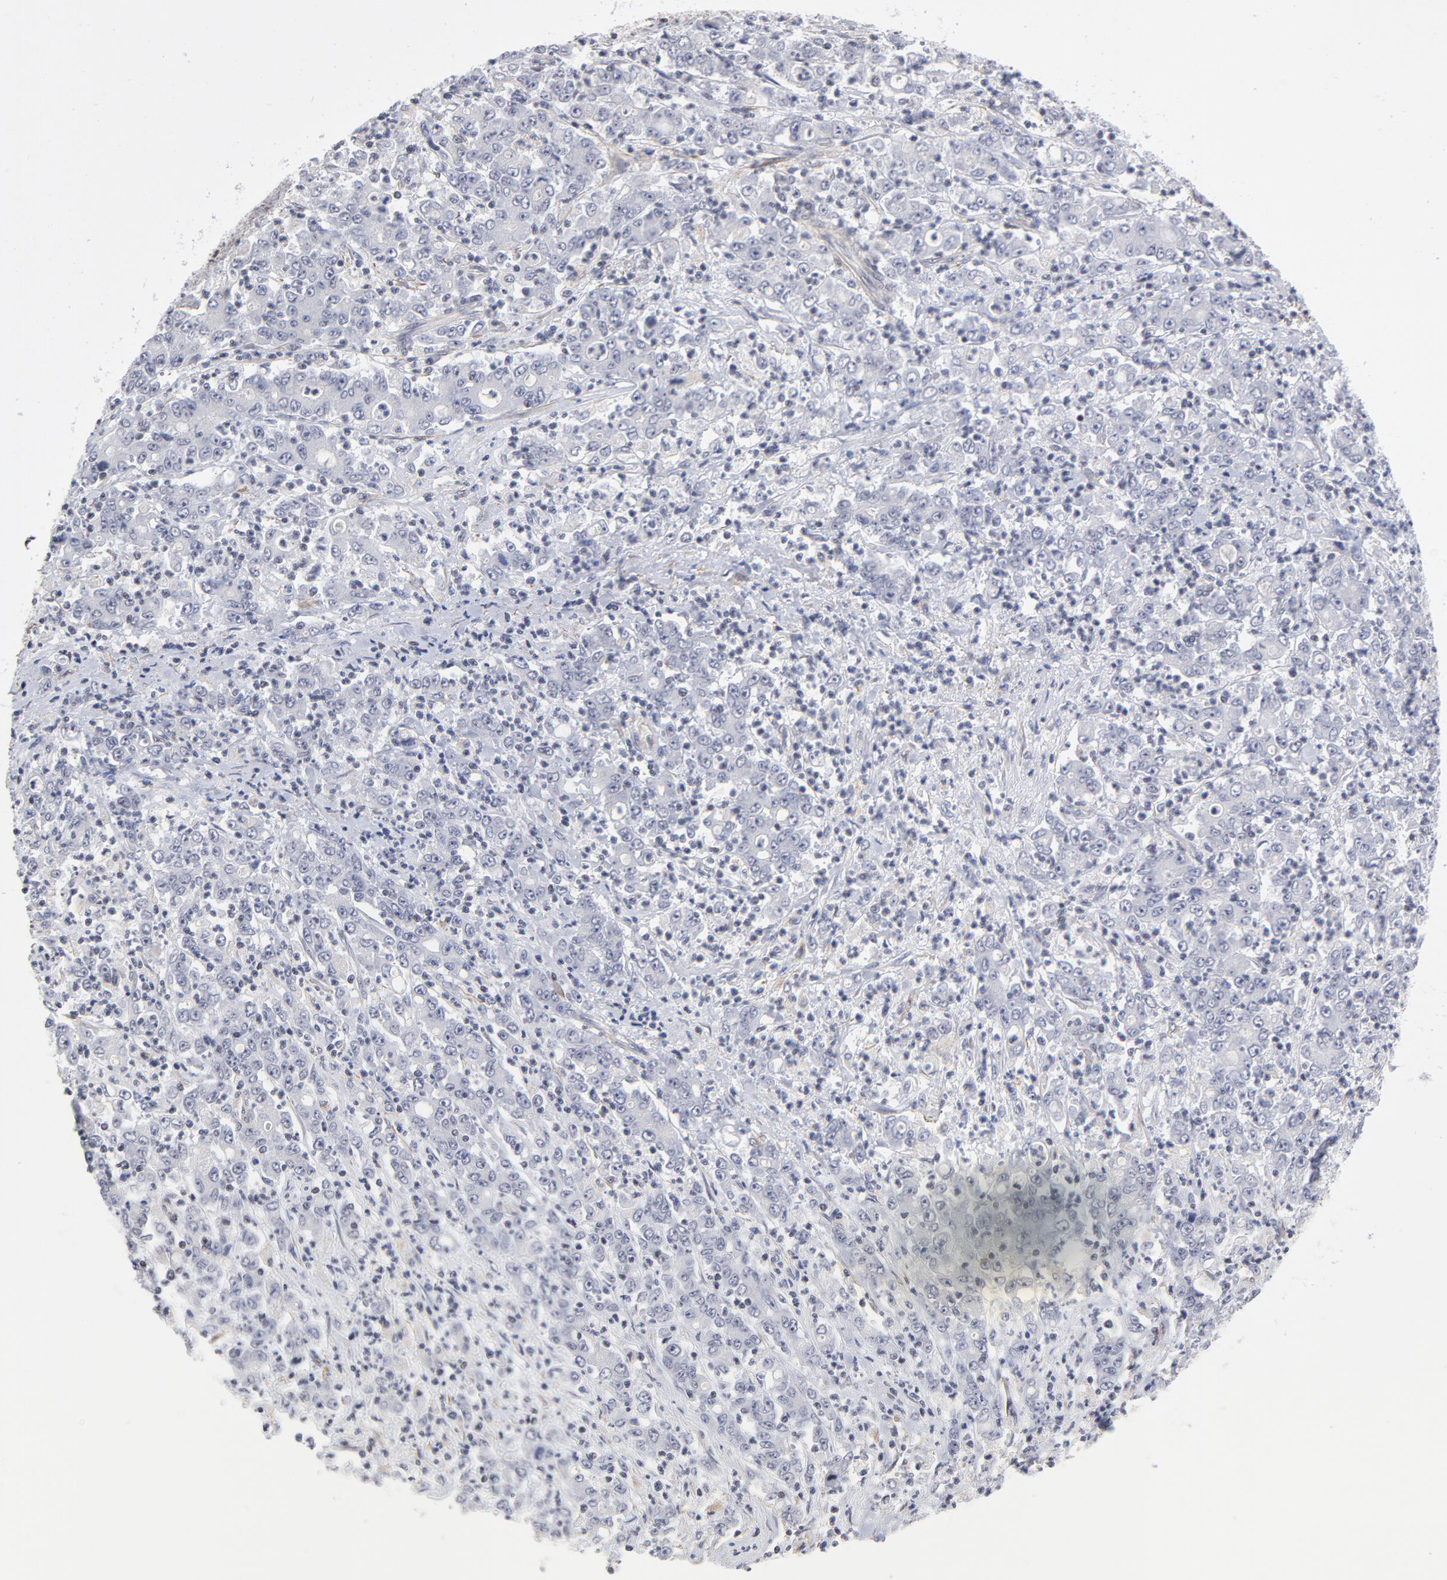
{"staining": {"intensity": "negative", "quantity": "none", "location": "none"}, "tissue": "stomach cancer", "cell_type": "Tumor cells", "image_type": "cancer", "snomed": [{"axis": "morphology", "description": "Adenocarcinoma, NOS"}, {"axis": "topography", "description": "Stomach, lower"}], "caption": "This micrograph is of stomach cancer stained with immunohistochemistry to label a protein in brown with the nuclei are counter-stained blue. There is no positivity in tumor cells. (DAB (3,3'-diaminobenzidine) immunohistochemistry (IHC) with hematoxylin counter stain).", "gene": "CTCF", "patient": {"sex": "female", "age": 71}}